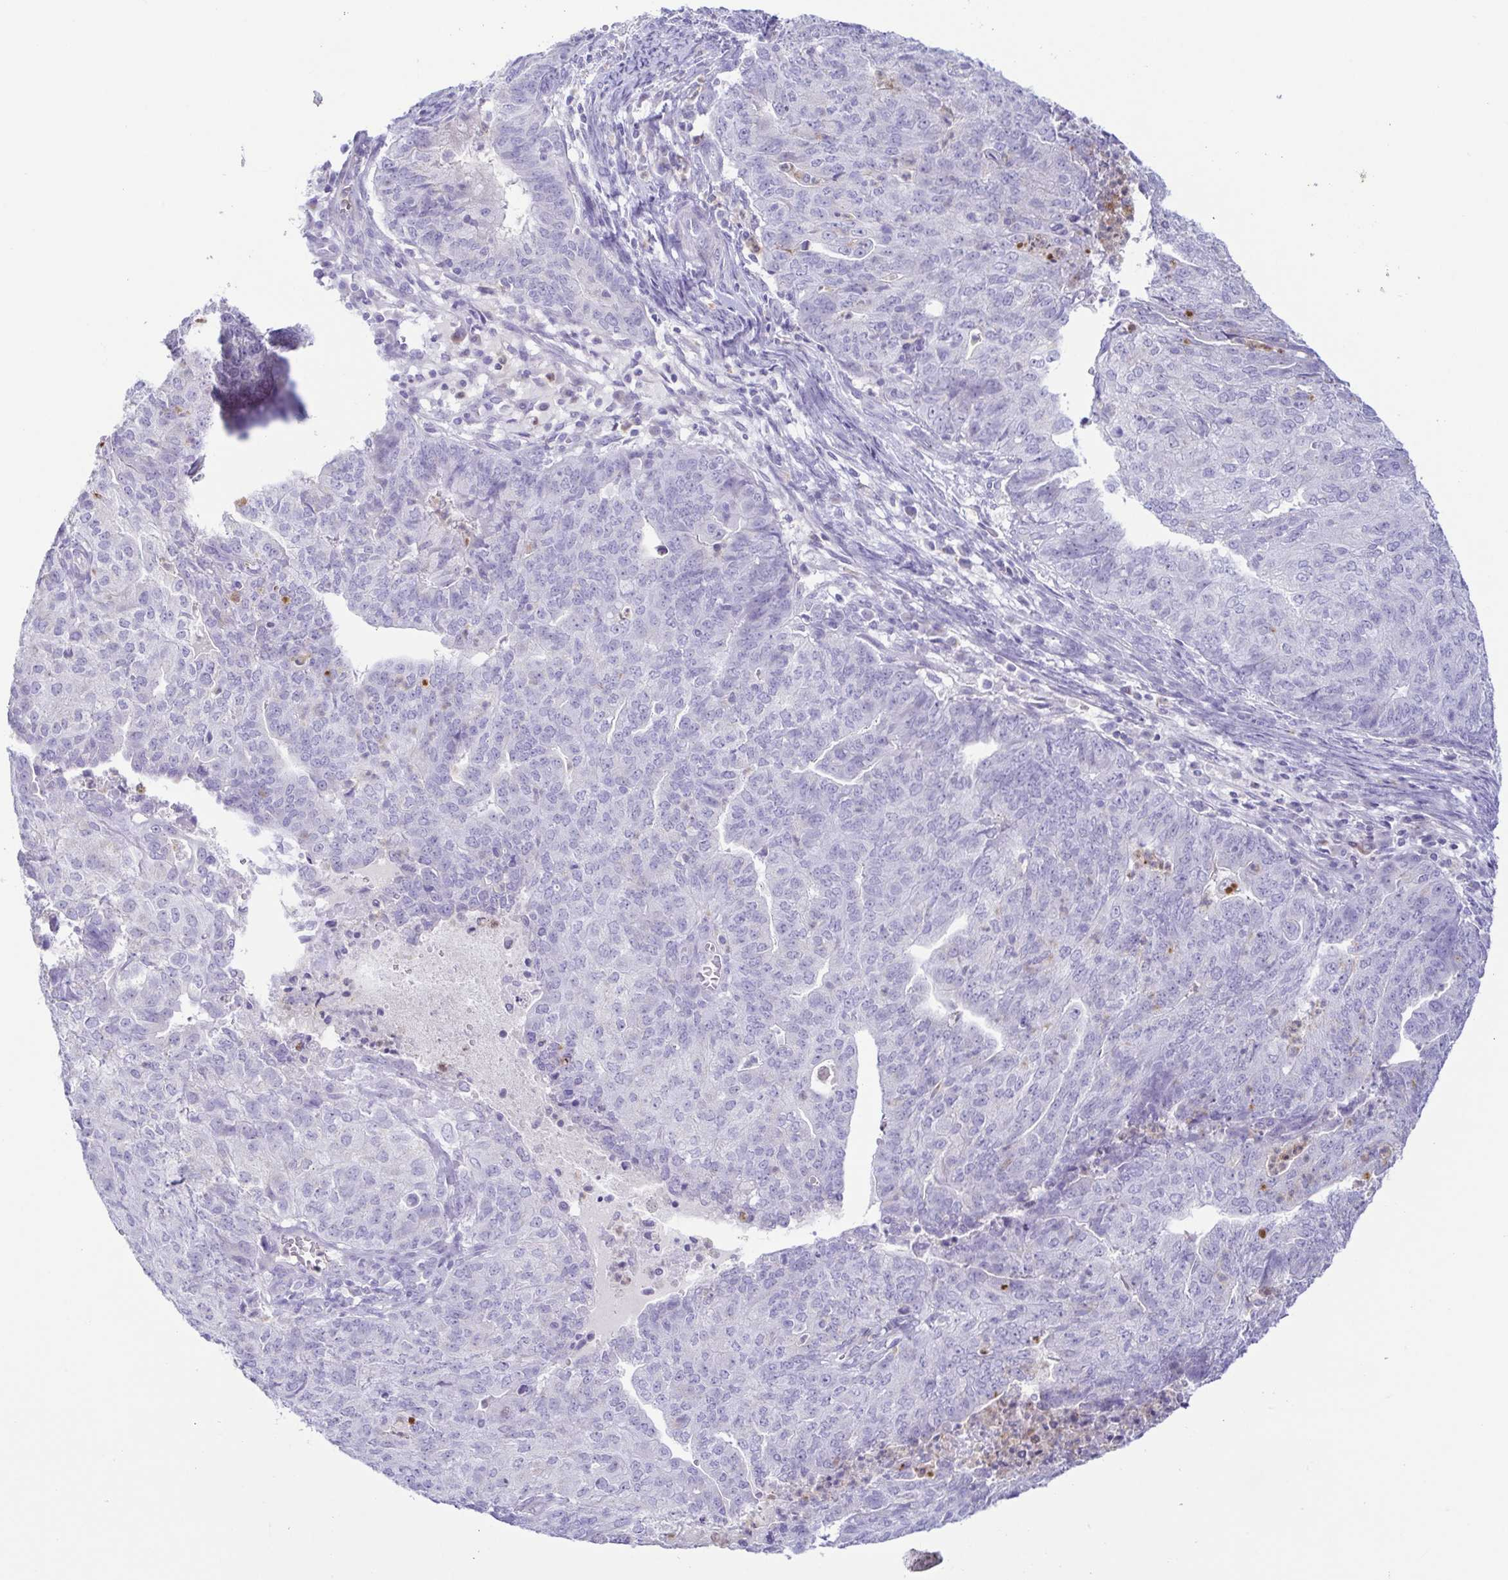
{"staining": {"intensity": "negative", "quantity": "none", "location": "none"}, "tissue": "endometrial cancer", "cell_type": "Tumor cells", "image_type": "cancer", "snomed": [{"axis": "morphology", "description": "Adenocarcinoma, NOS"}, {"axis": "topography", "description": "Endometrium"}], "caption": "Immunohistochemistry of human endometrial adenocarcinoma reveals no expression in tumor cells. (Stains: DAB (3,3'-diaminobenzidine) immunohistochemistry (IHC) with hematoxylin counter stain, Microscopy: brightfield microscopy at high magnification).", "gene": "AZU1", "patient": {"sex": "female", "age": 82}}